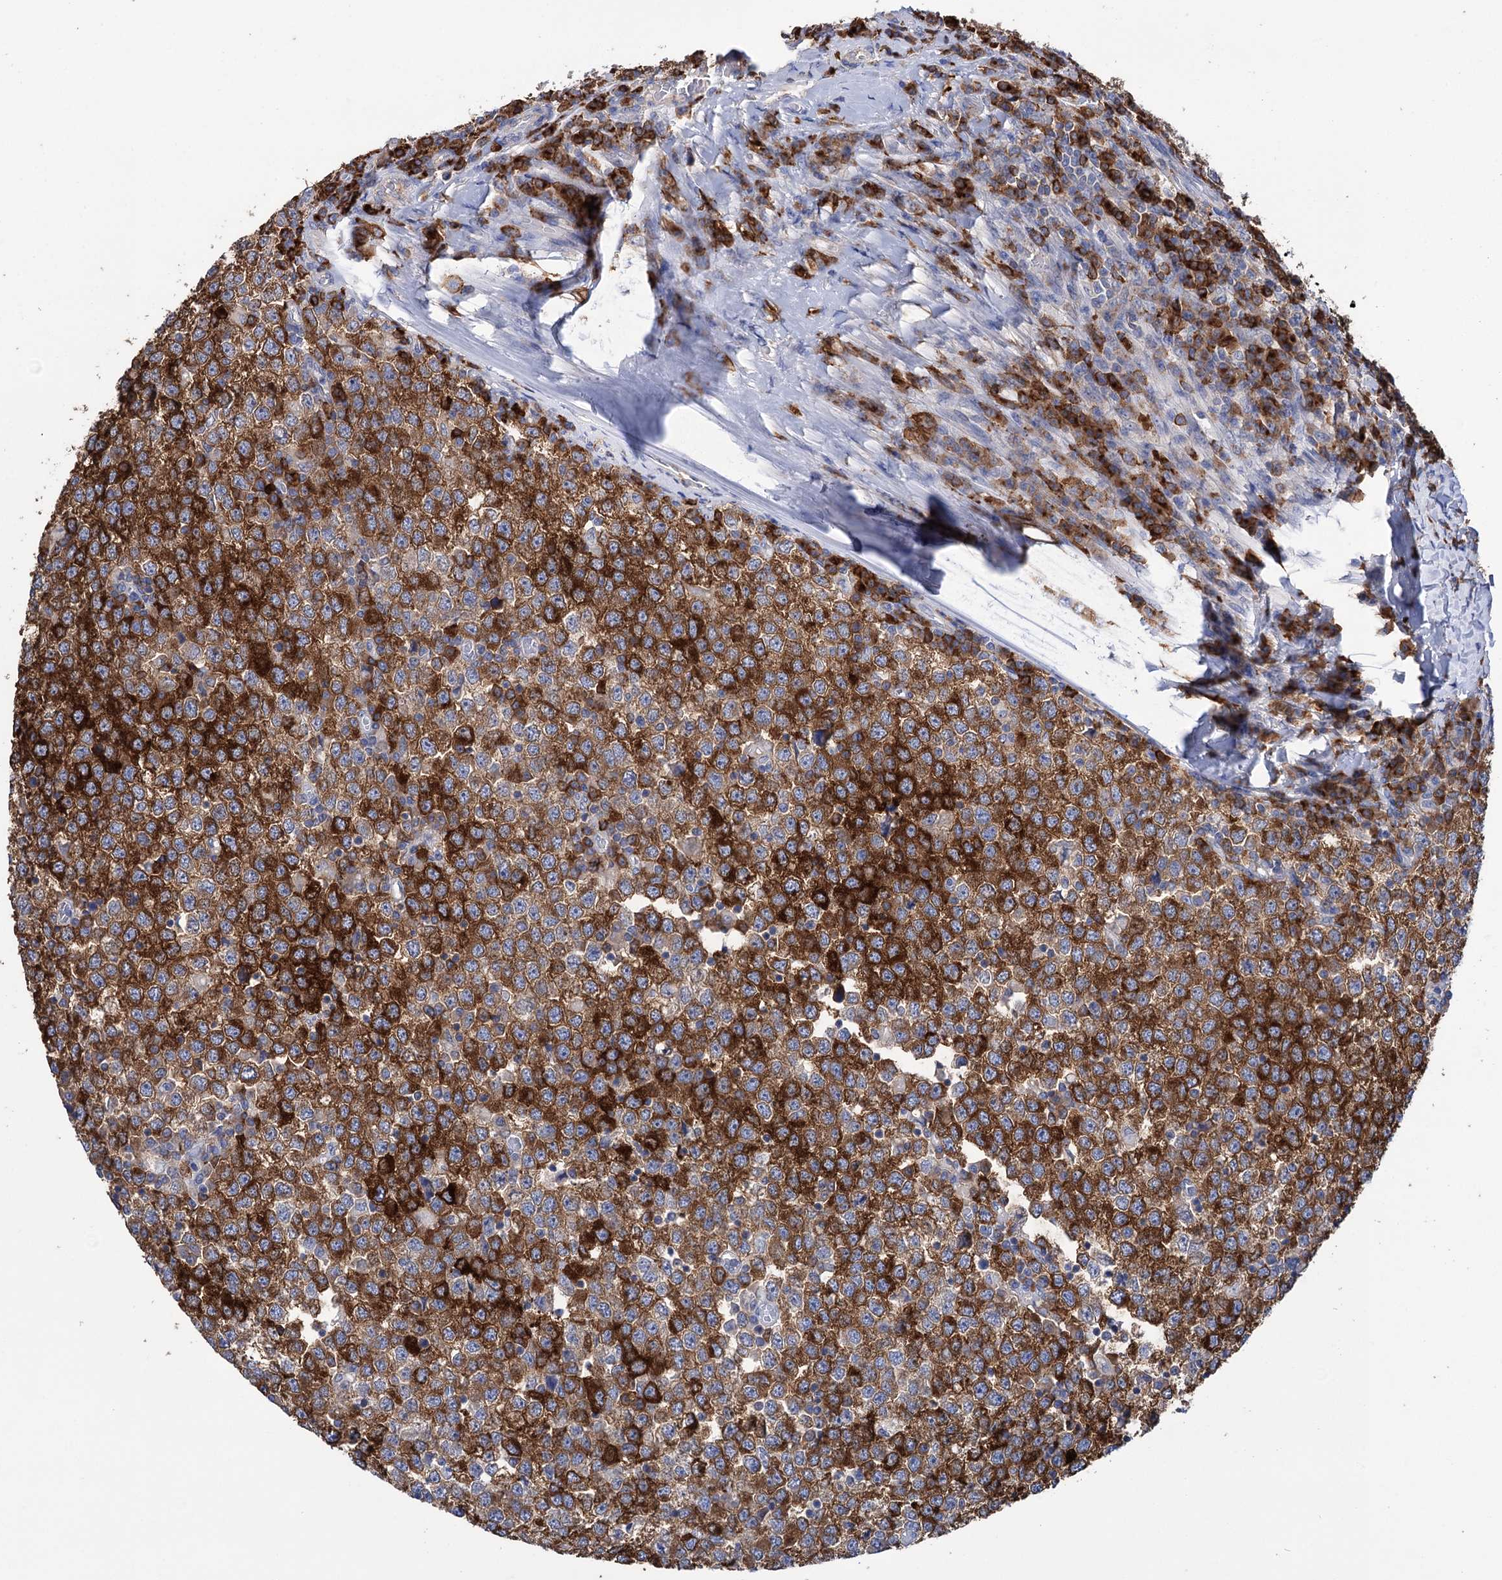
{"staining": {"intensity": "strong", "quantity": ">75%", "location": "cytoplasmic/membranous"}, "tissue": "testis cancer", "cell_type": "Tumor cells", "image_type": "cancer", "snomed": [{"axis": "morphology", "description": "Seminoma, NOS"}, {"axis": "topography", "description": "Testis"}], "caption": "Human testis cancer stained with a brown dye reveals strong cytoplasmic/membranous positive positivity in approximately >75% of tumor cells.", "gene": "BBS4", "patient": {"sex": "male", "age": 65}}